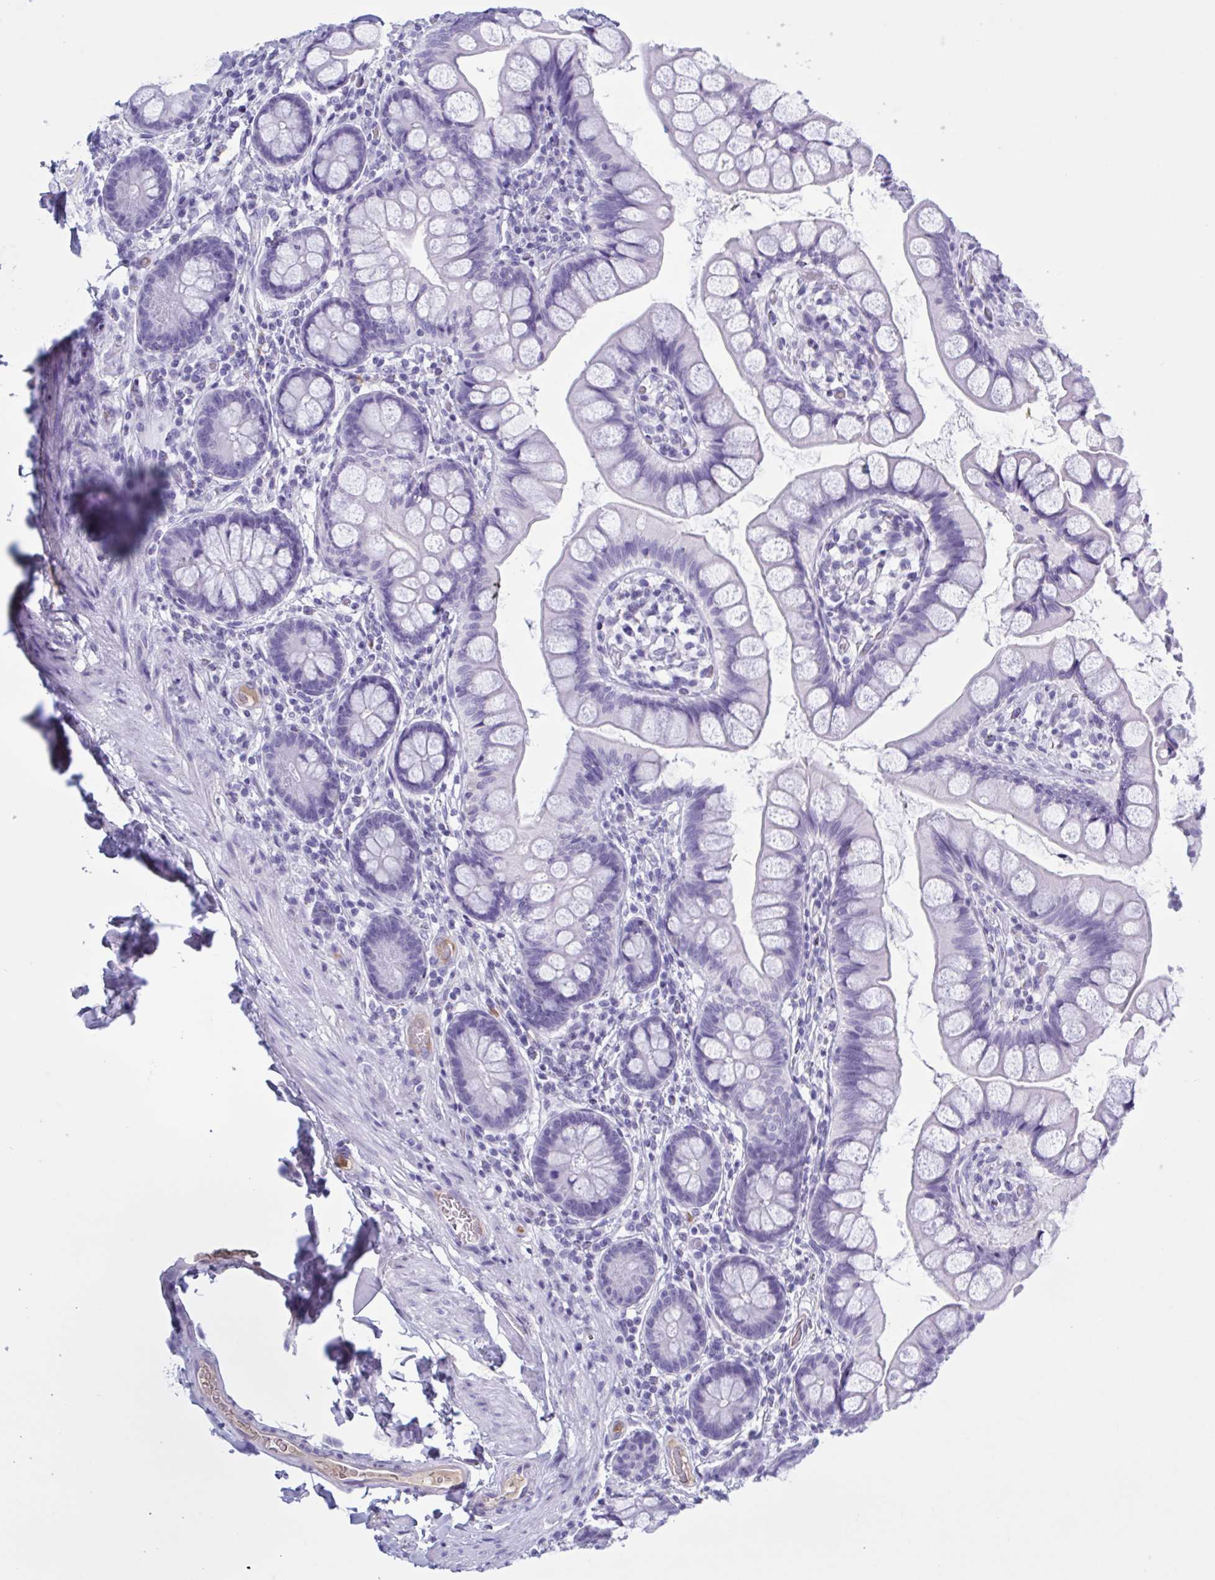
{"staining": {"intensity": "negative", "quantity": "none", "location": "none"}, "tissue": "small intestine", "cell_type": "Glandular cells", "image_type": "normal", "snomed": [{"axis": "morphology", "description": "Normal tissue, NOS"}, {"axis": "topography", "description": "Small intestine"}], "caption": "This is an immunohistochemistry histopathology image of unremarkable human small intestine. There is no expression in glandular cells.", "gene": "USP35", "patient": {"sex": "male", "age": 70}}